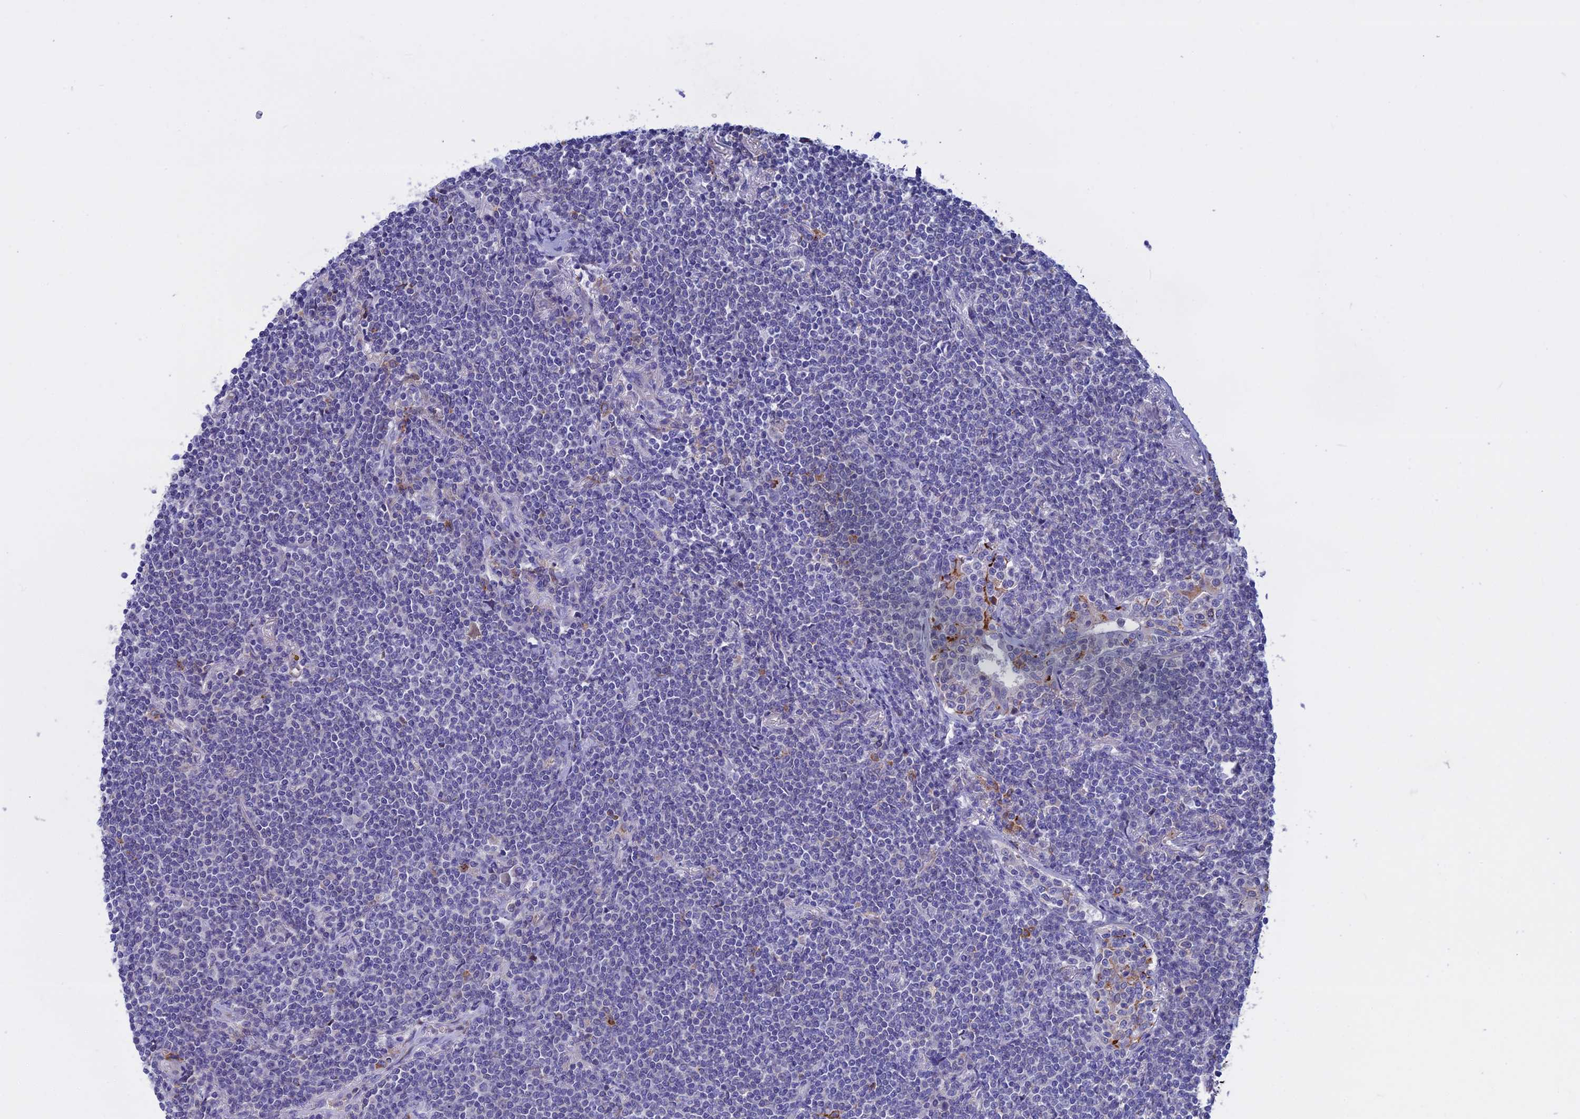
{"staining": {"intensity": "negative", "quantity": "none", "location": "none"}, "tissue": "lymphoma", "cell_type": "Tumor cells", "image_type": "cancer", "snomed": [{"axis": "morphology", "description": "Malignant lymphoma, non-Hodgkin's type, Low grade"}, {"axis": "topography", "description": "Lung"}], "caption": "This is an IHC histopathology image of lymphoma. There is no staining in tumor cells.", "gene": "SLC2A6", "patient": {"sex": "female", "age": 71}}